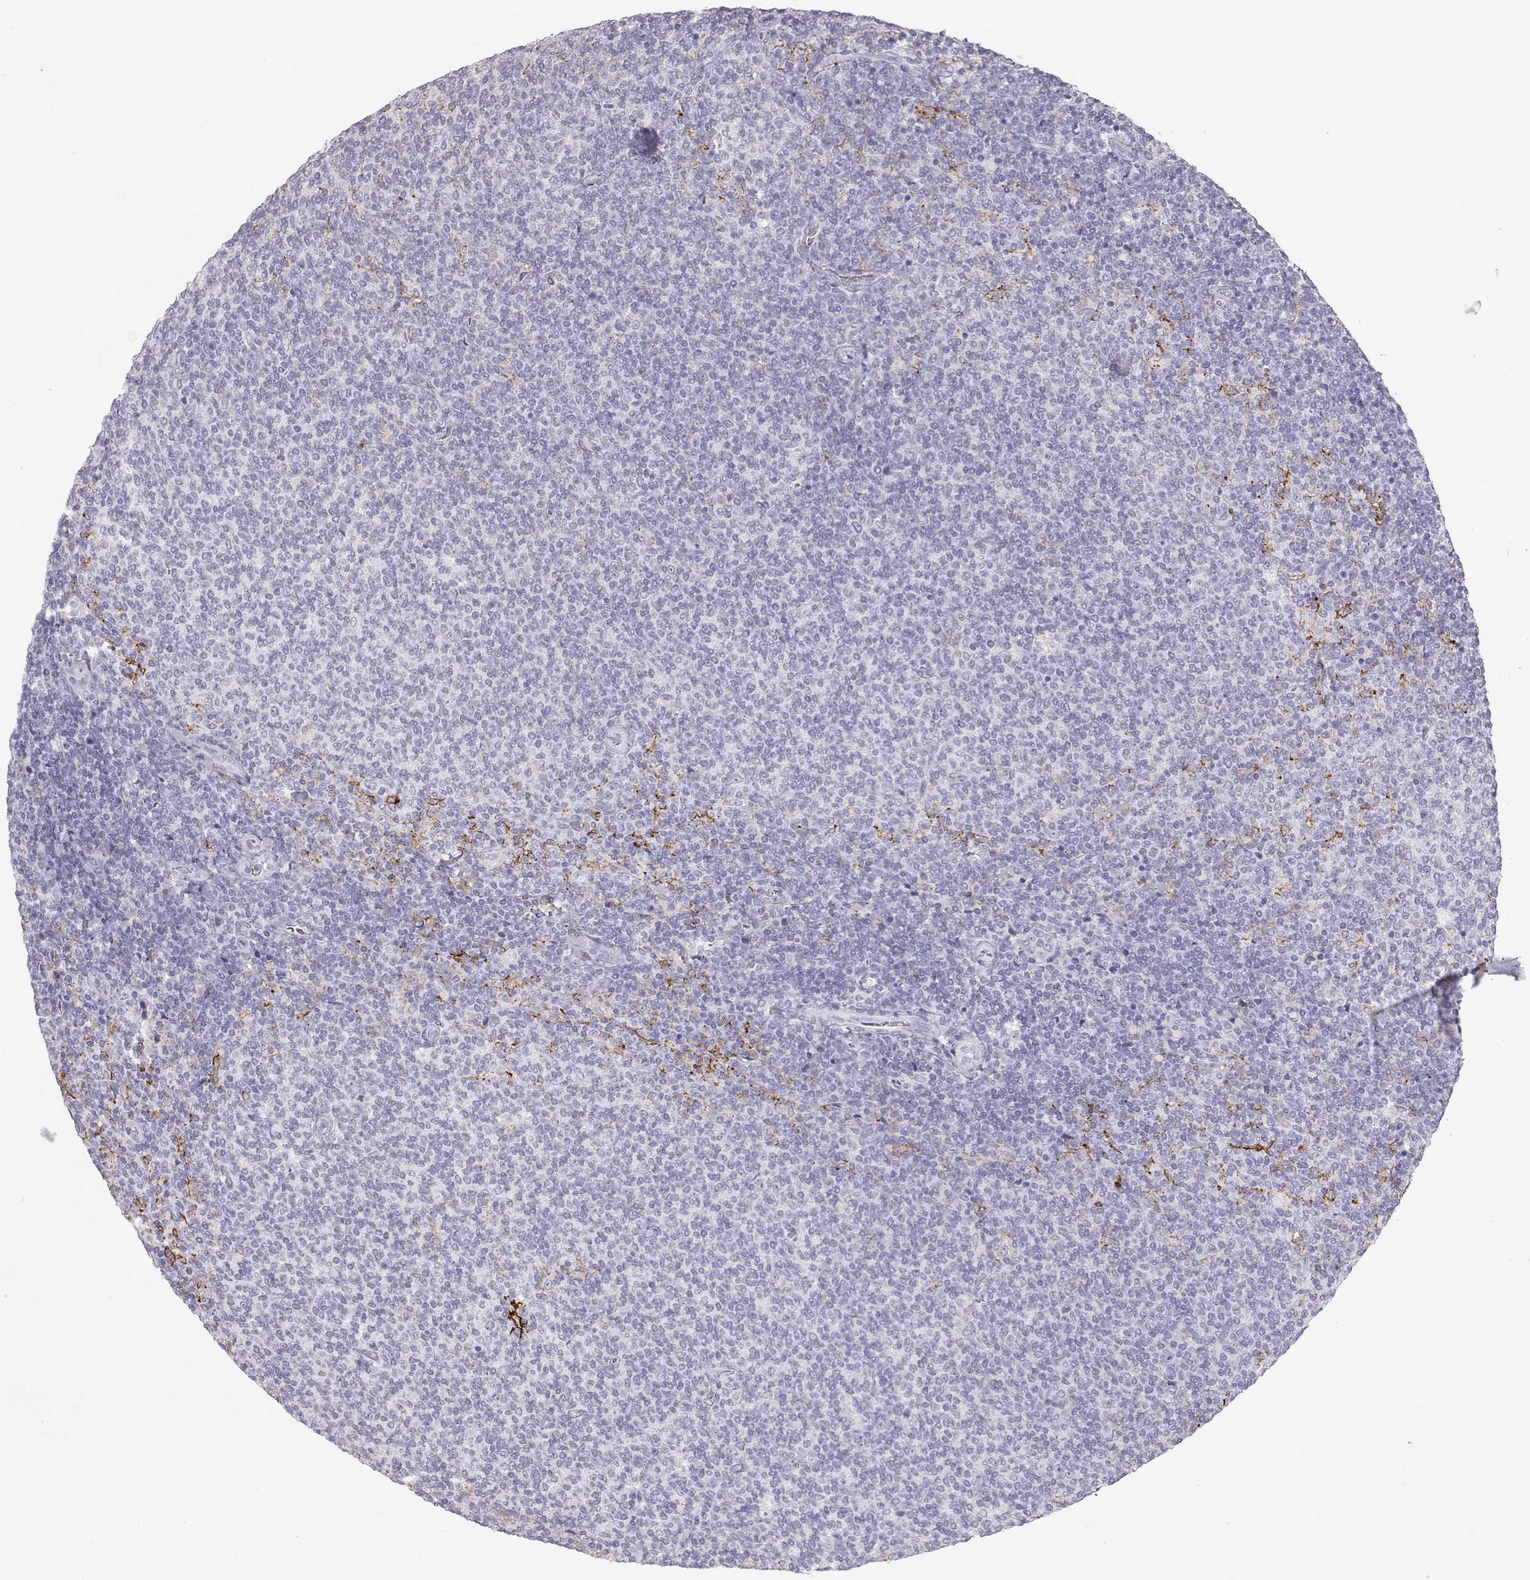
{"staining": {"intensity": "negative", "quantity": "none", "location": "none"}, "tissue": "lymphoma", "cell_type": "Tumor cells", "image_type": "cancer", "snomed": [{"axis": "morphology", "description": "Malignant lymphoma, non-Hodgkin's type, Low grade"}, {"axis": "topography", "description": "Lymph node"}], "caption": "Immunohistochemical staining of human lymphoma shows no significant expression in tumor cells.", "gene": "MIP", "patient": {"sex": "male", "age": 52}}